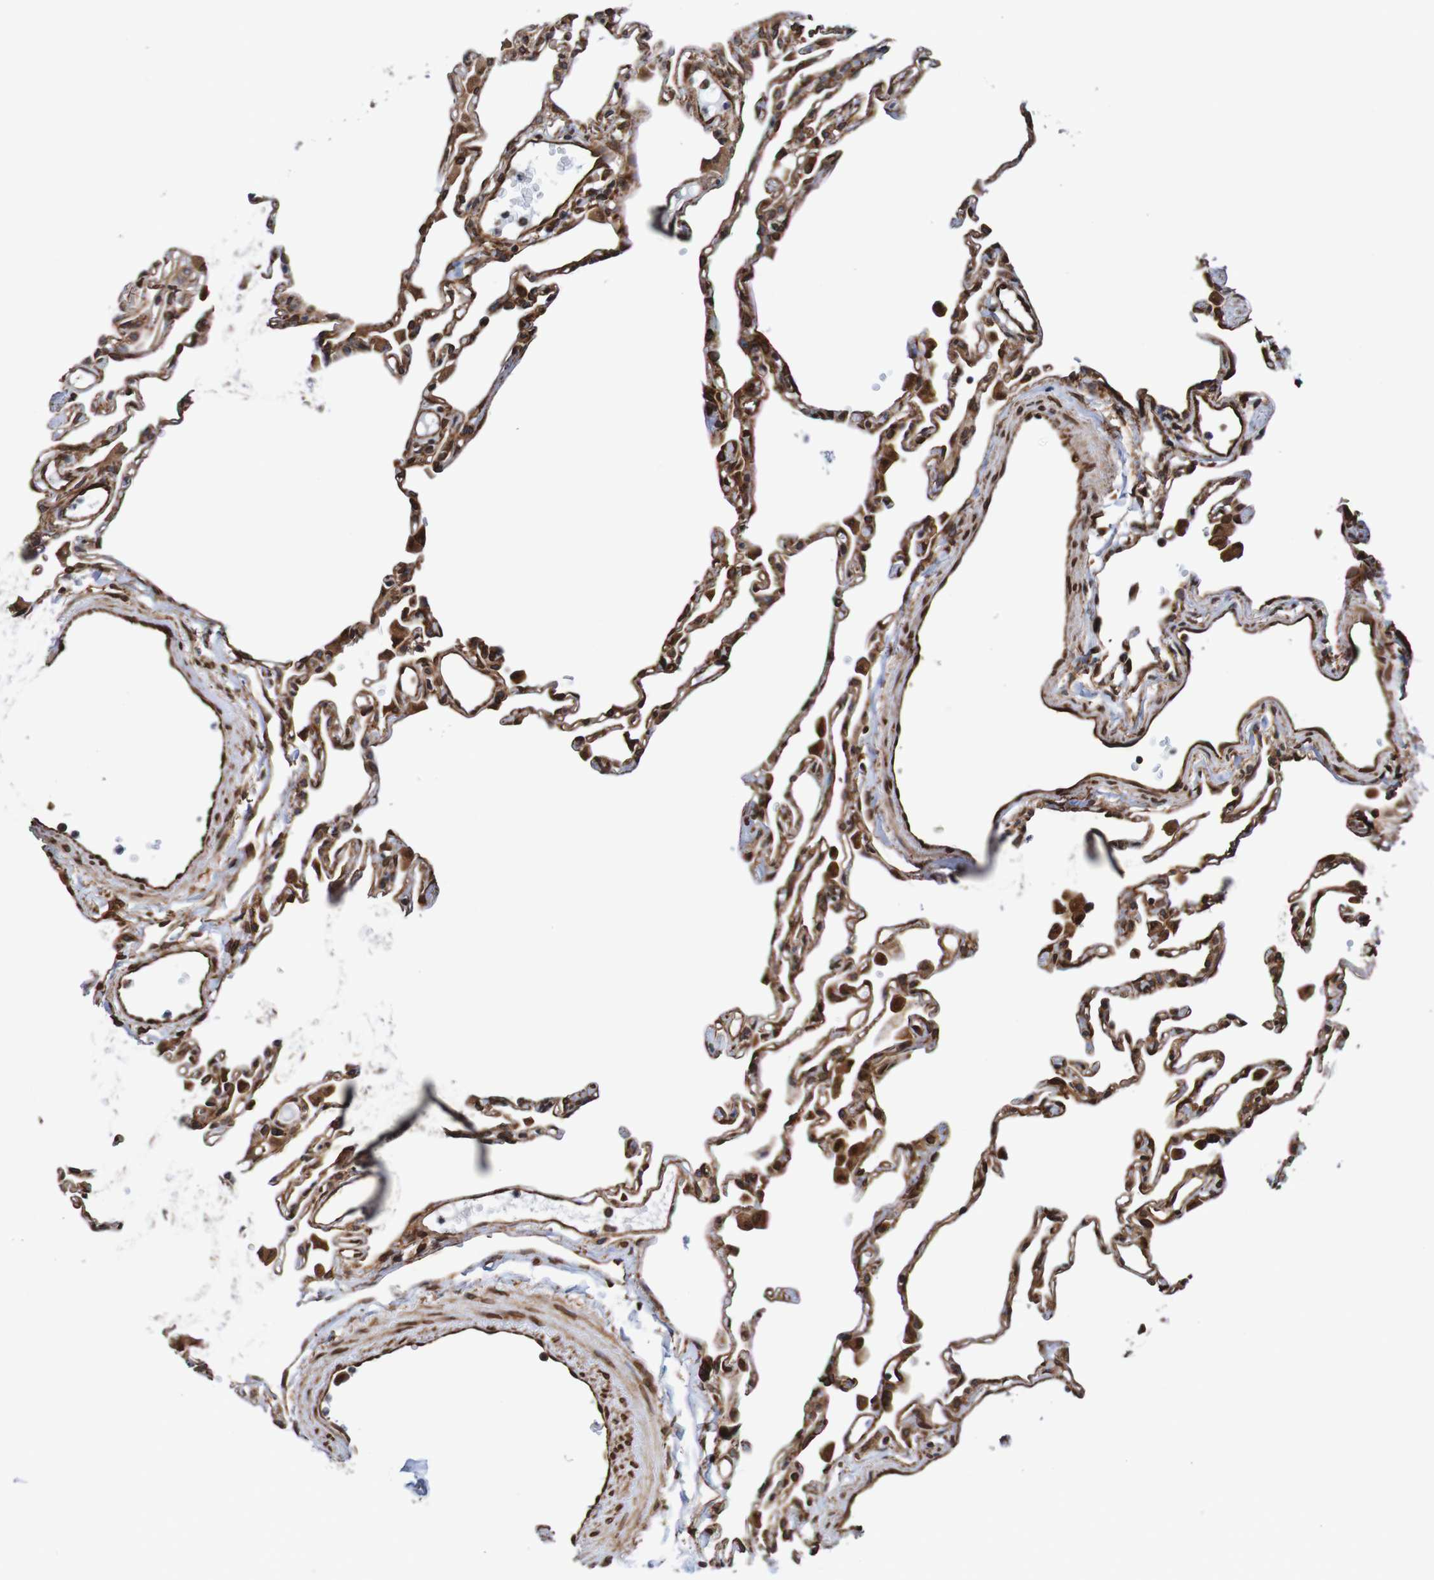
{"staining": {"intensity": "strong", "quantity": ">75%", "location": "cytoplasmic/membranous,nuclear"}, "tissue": "lung", "cell_type": "Alveolar cells", "image_type": "normal", "snomed": [{"axis": "morphology", "description": "Normal tissue, NOS"}, {"axis": "topography", "description": "Lung"}], "caption": "Immunohistochemical staining of benign human lung exhibits high levels of strong cytoplasmic/membranous,nuclear staining in about >75% of alveolar cells.", "gene": "TMEM109", "patient": {"sex": "female", "age": 49}}